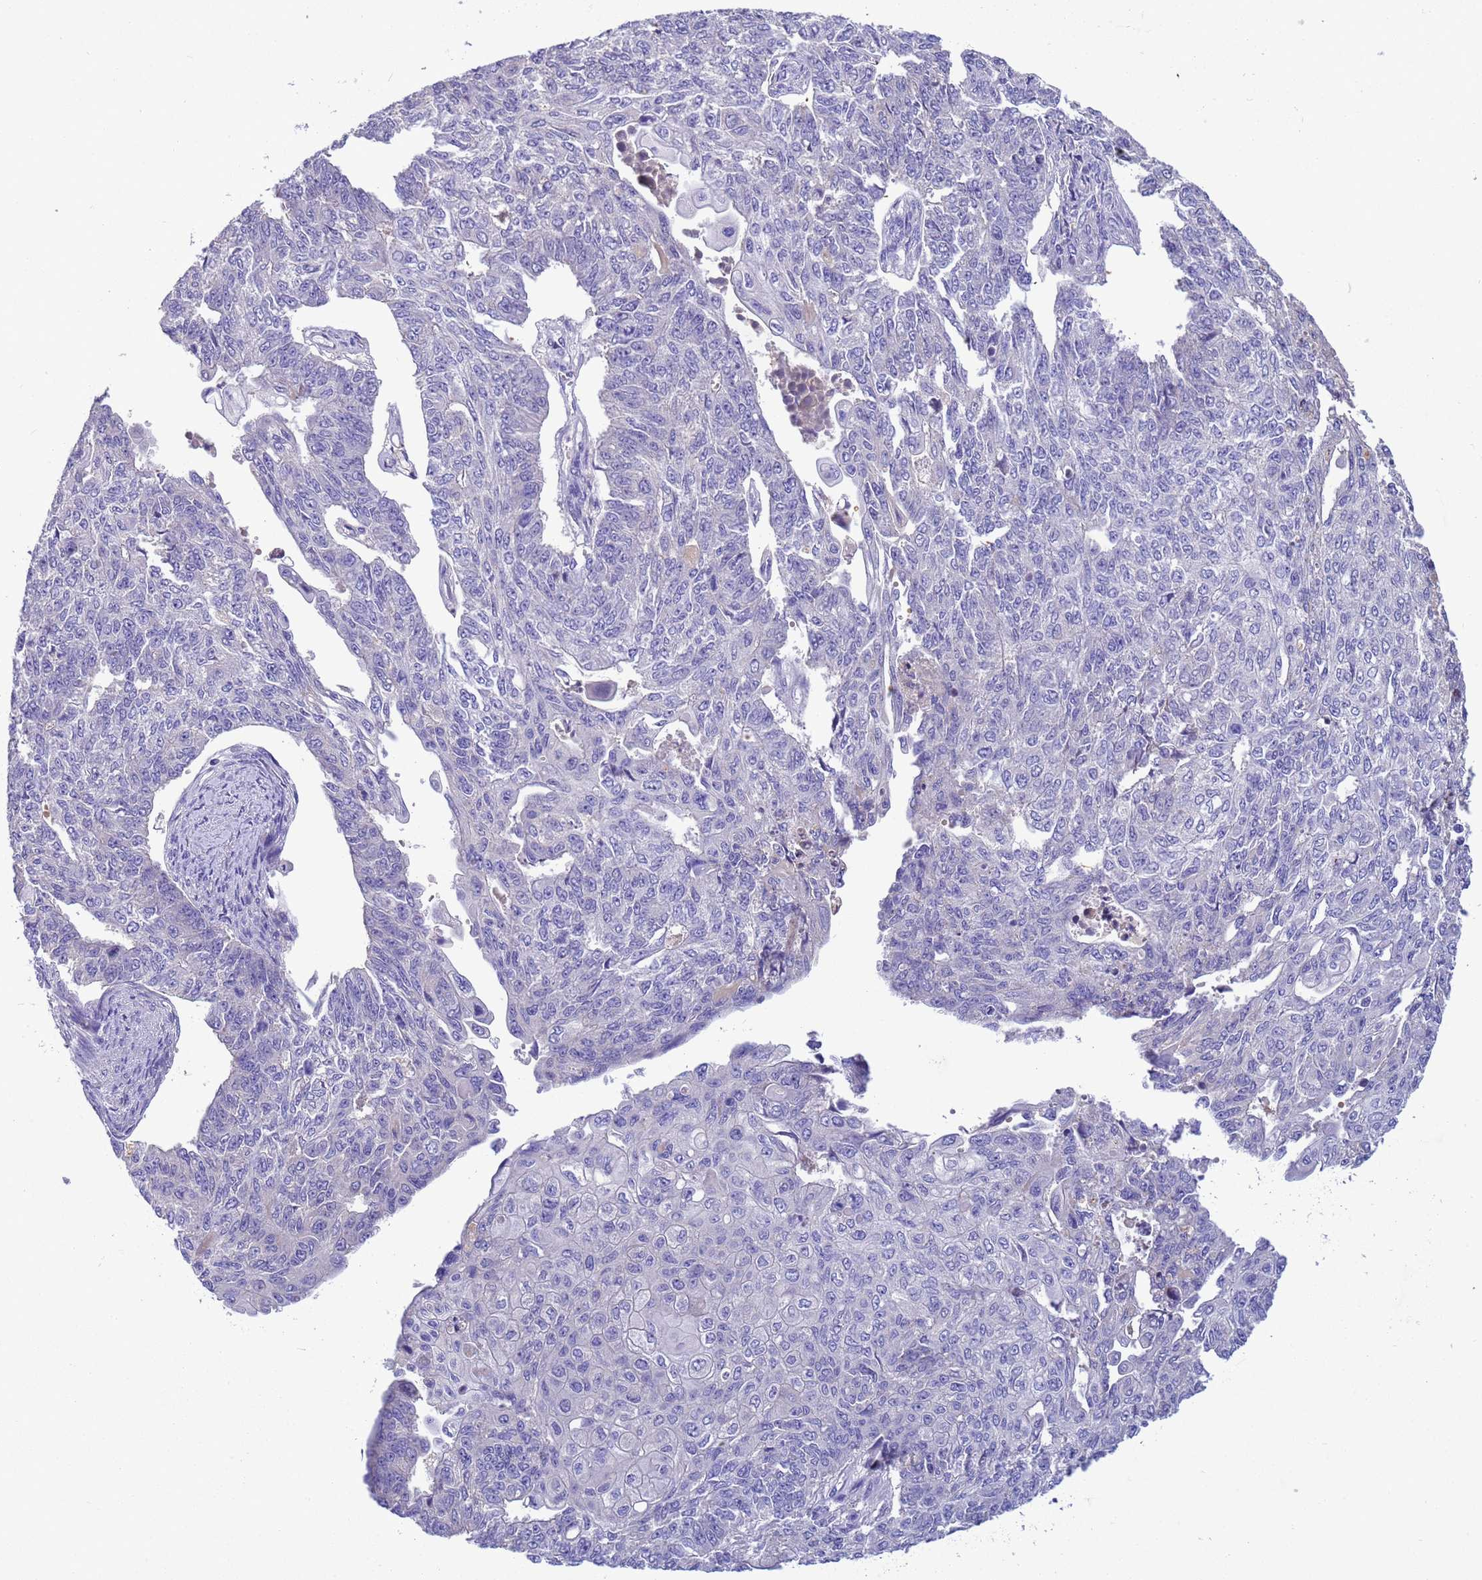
{"staining": {"intensity": "negative", "quantity": "none", "location": "none"}, "tissue": "endometrial cancer", "cell_type": "Tumor cells", "image_type": "cancer", "snomed": [{"axis": "morphology", "description": "Adenocarcinoma, NOS"}, {"axis": "topography", "description": "Endometrium"}], "caption": "A high-resolution image shows immunohistochemistry (IHC) staining of adenocarcinoma (endometrial), which shows no significant positivity in tumor cells.", "gene": "SLC24A3", "patient": {"sex": "female", "age": 32}}